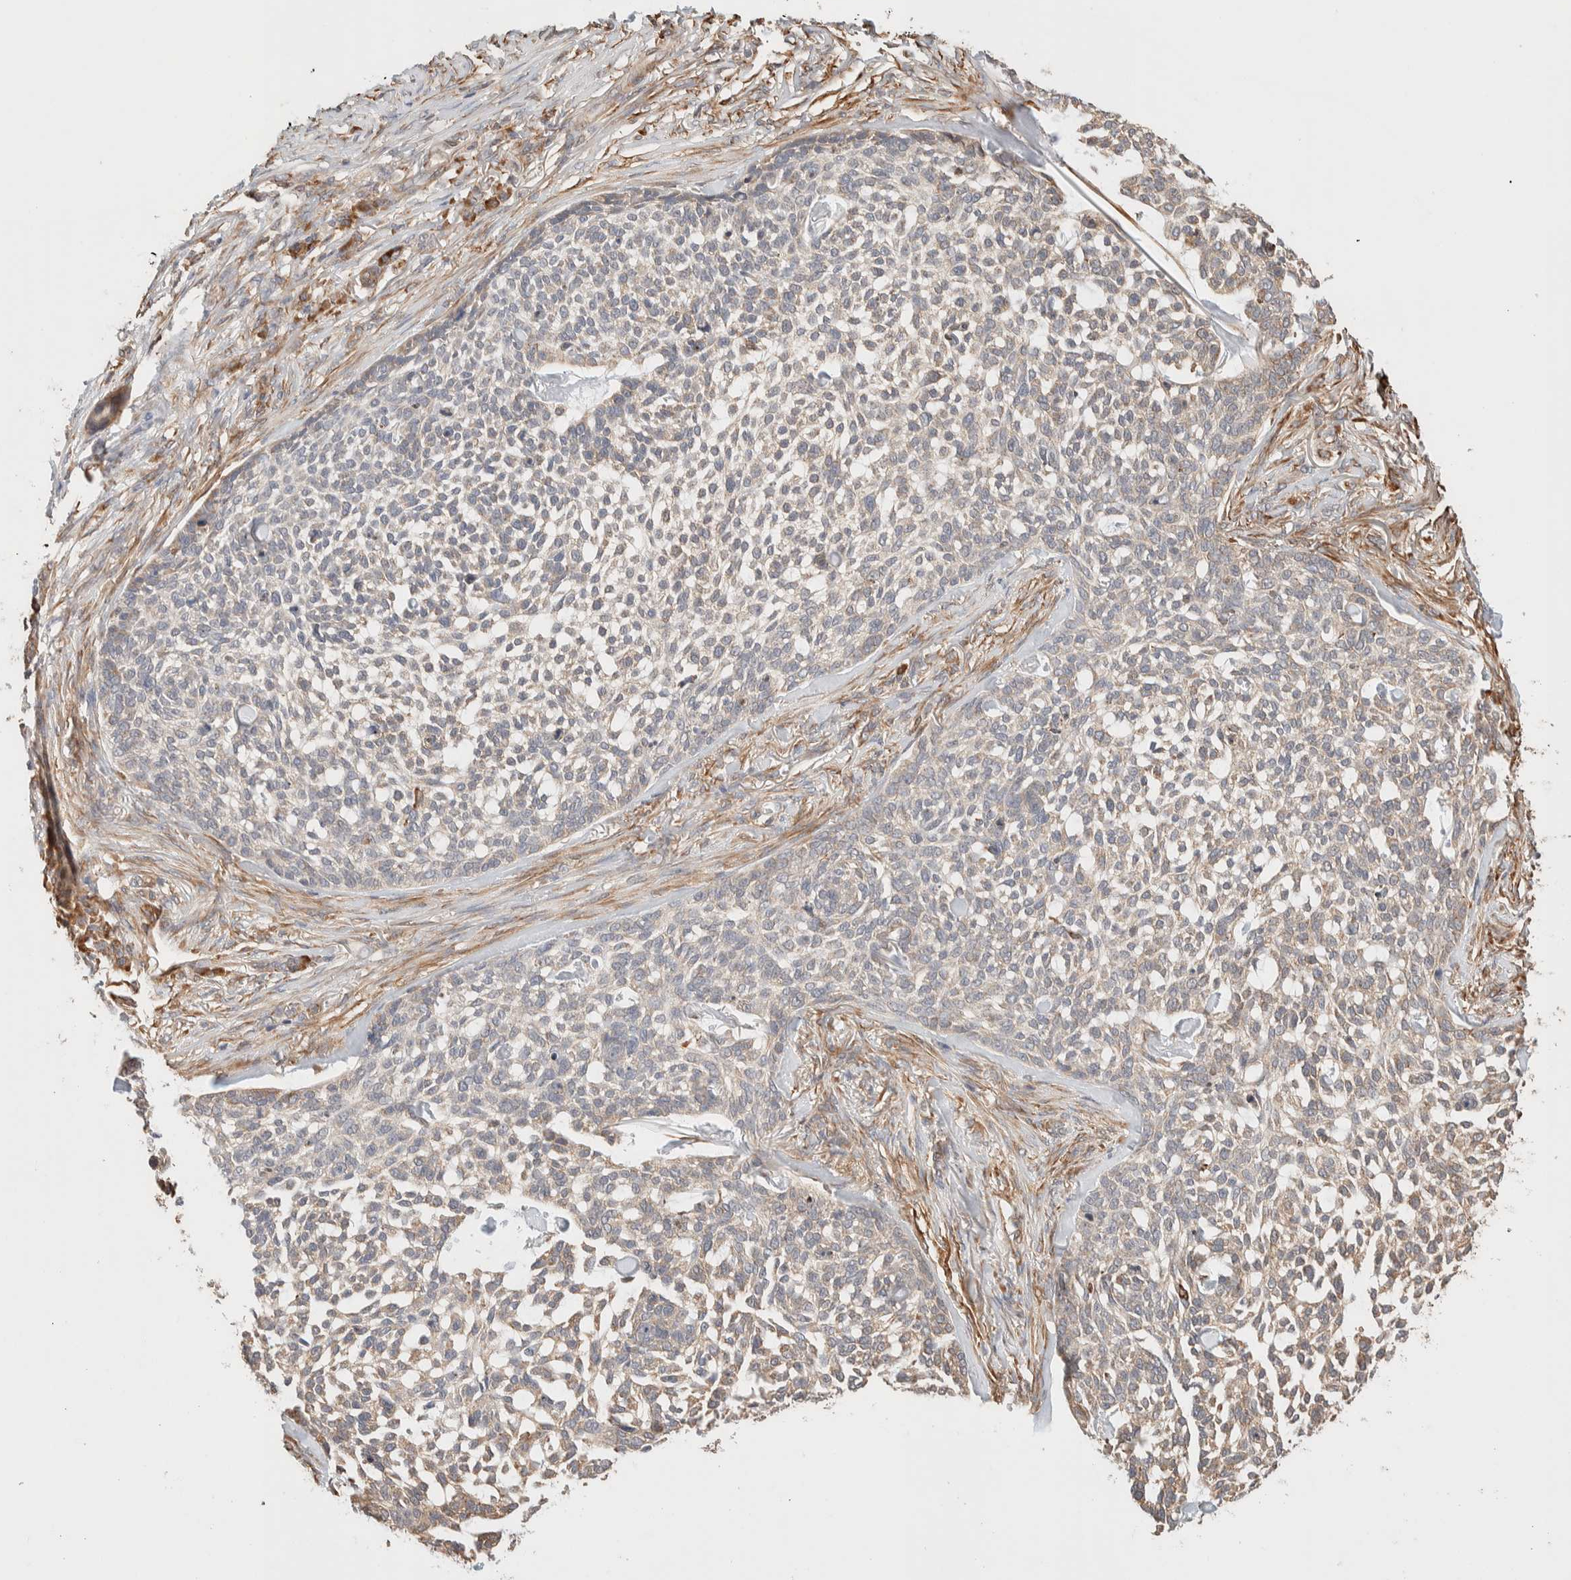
{"staining": {"intensity": "weak", "quantity": "<25%", "location": "cytoplasmic/membranous,nuclear"}, "tissue": "skin cancer", "cell_type": "Tumor cells", "image_type": "cancer", "snomed": [{"axis": "morphology", "description": "Basal cell carcinoma"}, {"axis": "topography", "description": "Skin"}], "caption": "Immunohistochemical staining of skin cancer (basal cell carcinoma) reveals no significant expression in tumor cells.", "gene": "INTS1", "patient": {"sex": "female", "age": 64}}